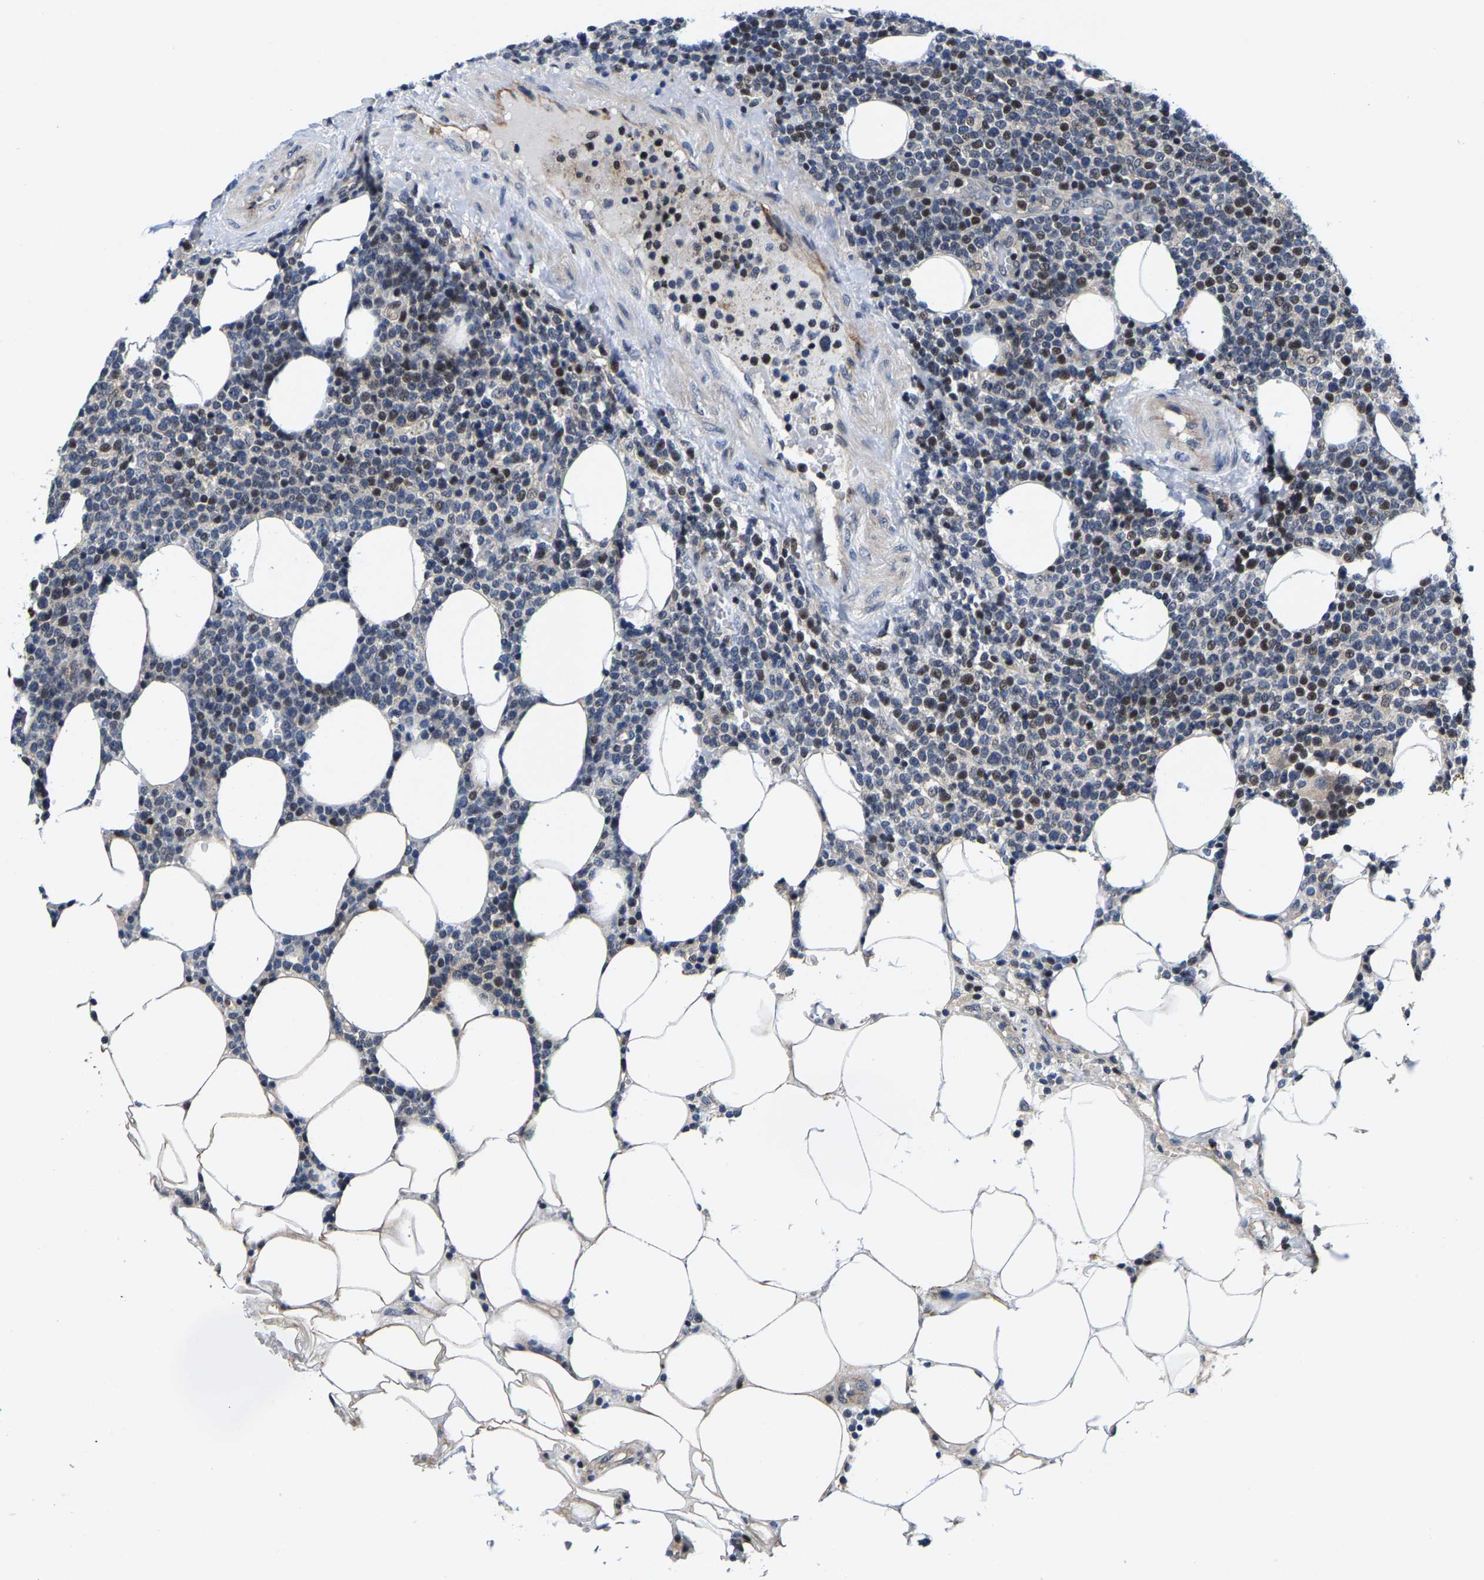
{"staining": {"intensity": "moderate", "quantity": "<25%", "location": "nuclear"}, "tissue": "lymphoma", "cell_type": "Tumor cells", "image_type": "cancer", "snomed": [{"axis": "morphology", "description": "Malignant lymphoma, non-Hodgkin's type, High grade"}, {"axis": "topography", "description": "Lymph node"}], "caption": "A low amount of moderate nuclear expression is appreciated in approximately <25% of tumor cells in malignant lymphoma, non-Hodgkin's type (high-grade) tissue.", "gene": "GTPBP10", "patient": {"sex": "male", "age": 61}}